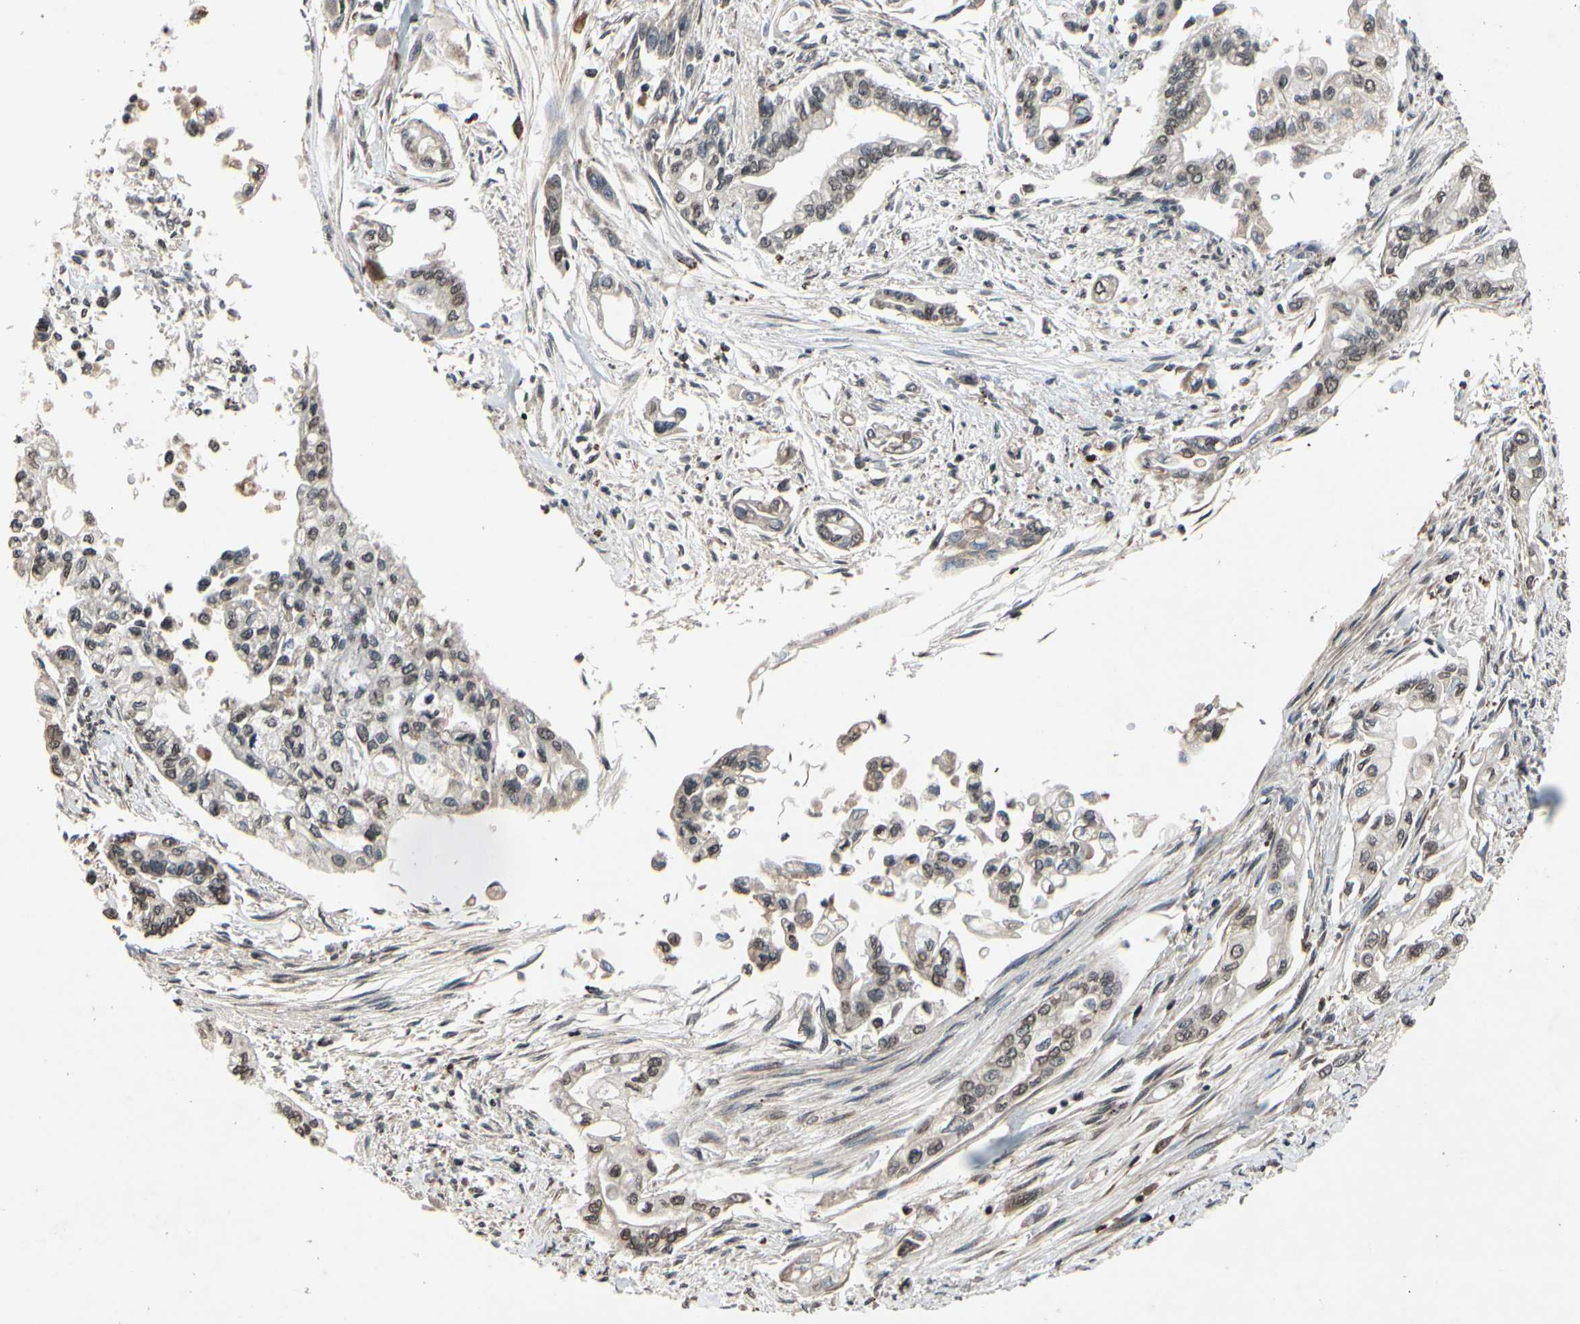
{"staining": {"intensity": "negative", "quantity": "none", "location": "none"}, "tissue": "pancreatic cancer", "cell_type": "Tumor cells", "image_type": "cancer", "snomed": [{"axis": "morphology", "description": "Normal tissue, NOS"}, {"axis": "topography", "description": "Pancreas"}], "caption": "The photomicrograph exhibits no significant positivity in tumor cells of pancreatic cancer.", "gene": "HIPK2", "patient": {"sex": "male", "age": 42}}